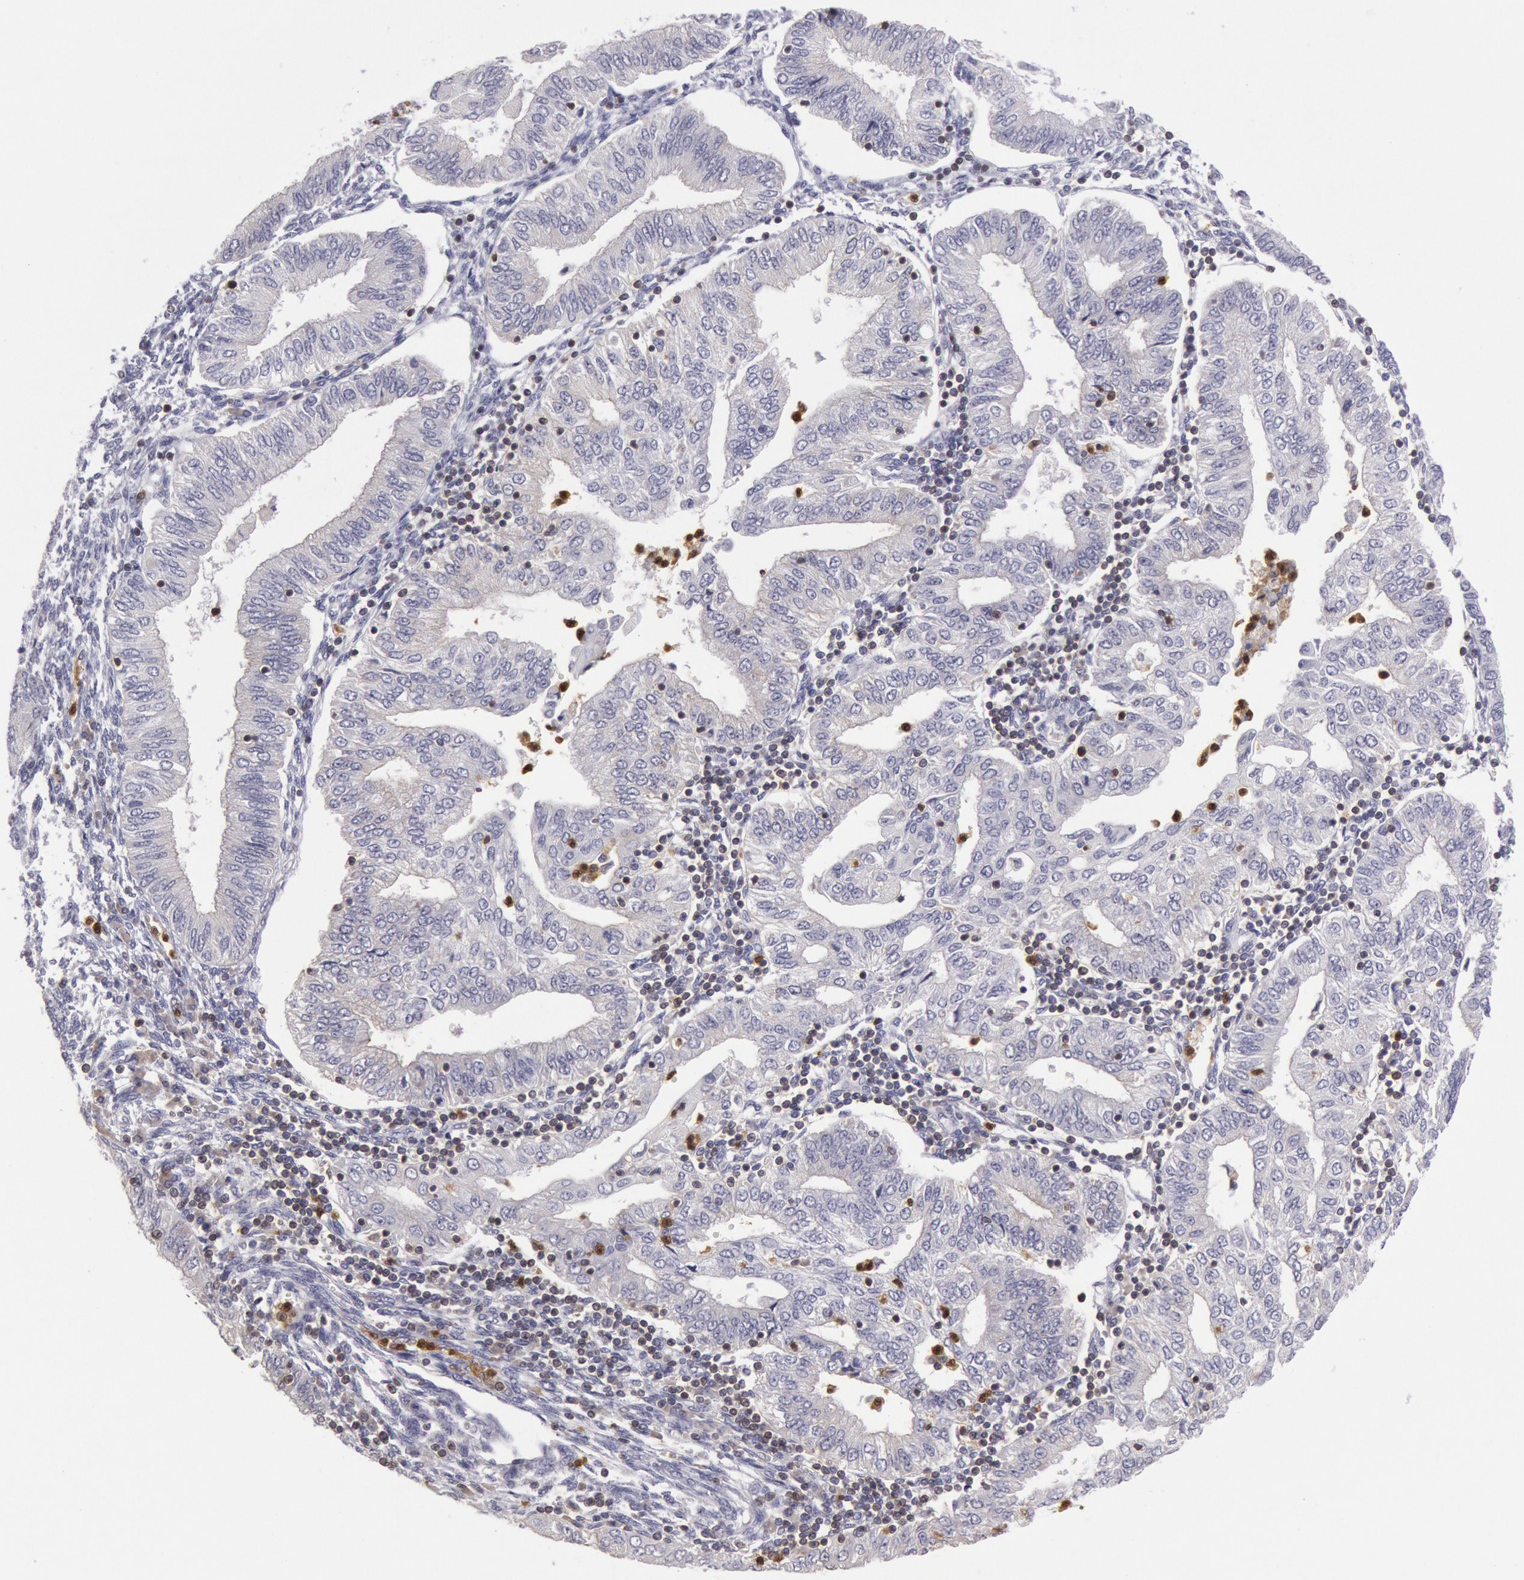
{"staining": {"intensity": "negative", "quantity": "none", "location": "none"}, "tissue": "endometrial cancer", "cell_type": "Tumor cells", "image_type": "cancer", "snomed": [{"axis": "morphology", "description": "Adenocarcinoma, NOS"}, {"axis": "topography", "description": "Endometrium"}], "caption": "Endometrial cancer was stained to show a protein in brown. There is no significant positivity in tumor cells.", "gene": "RAB27A", "patient": {"sex": "female", "age": 51}}